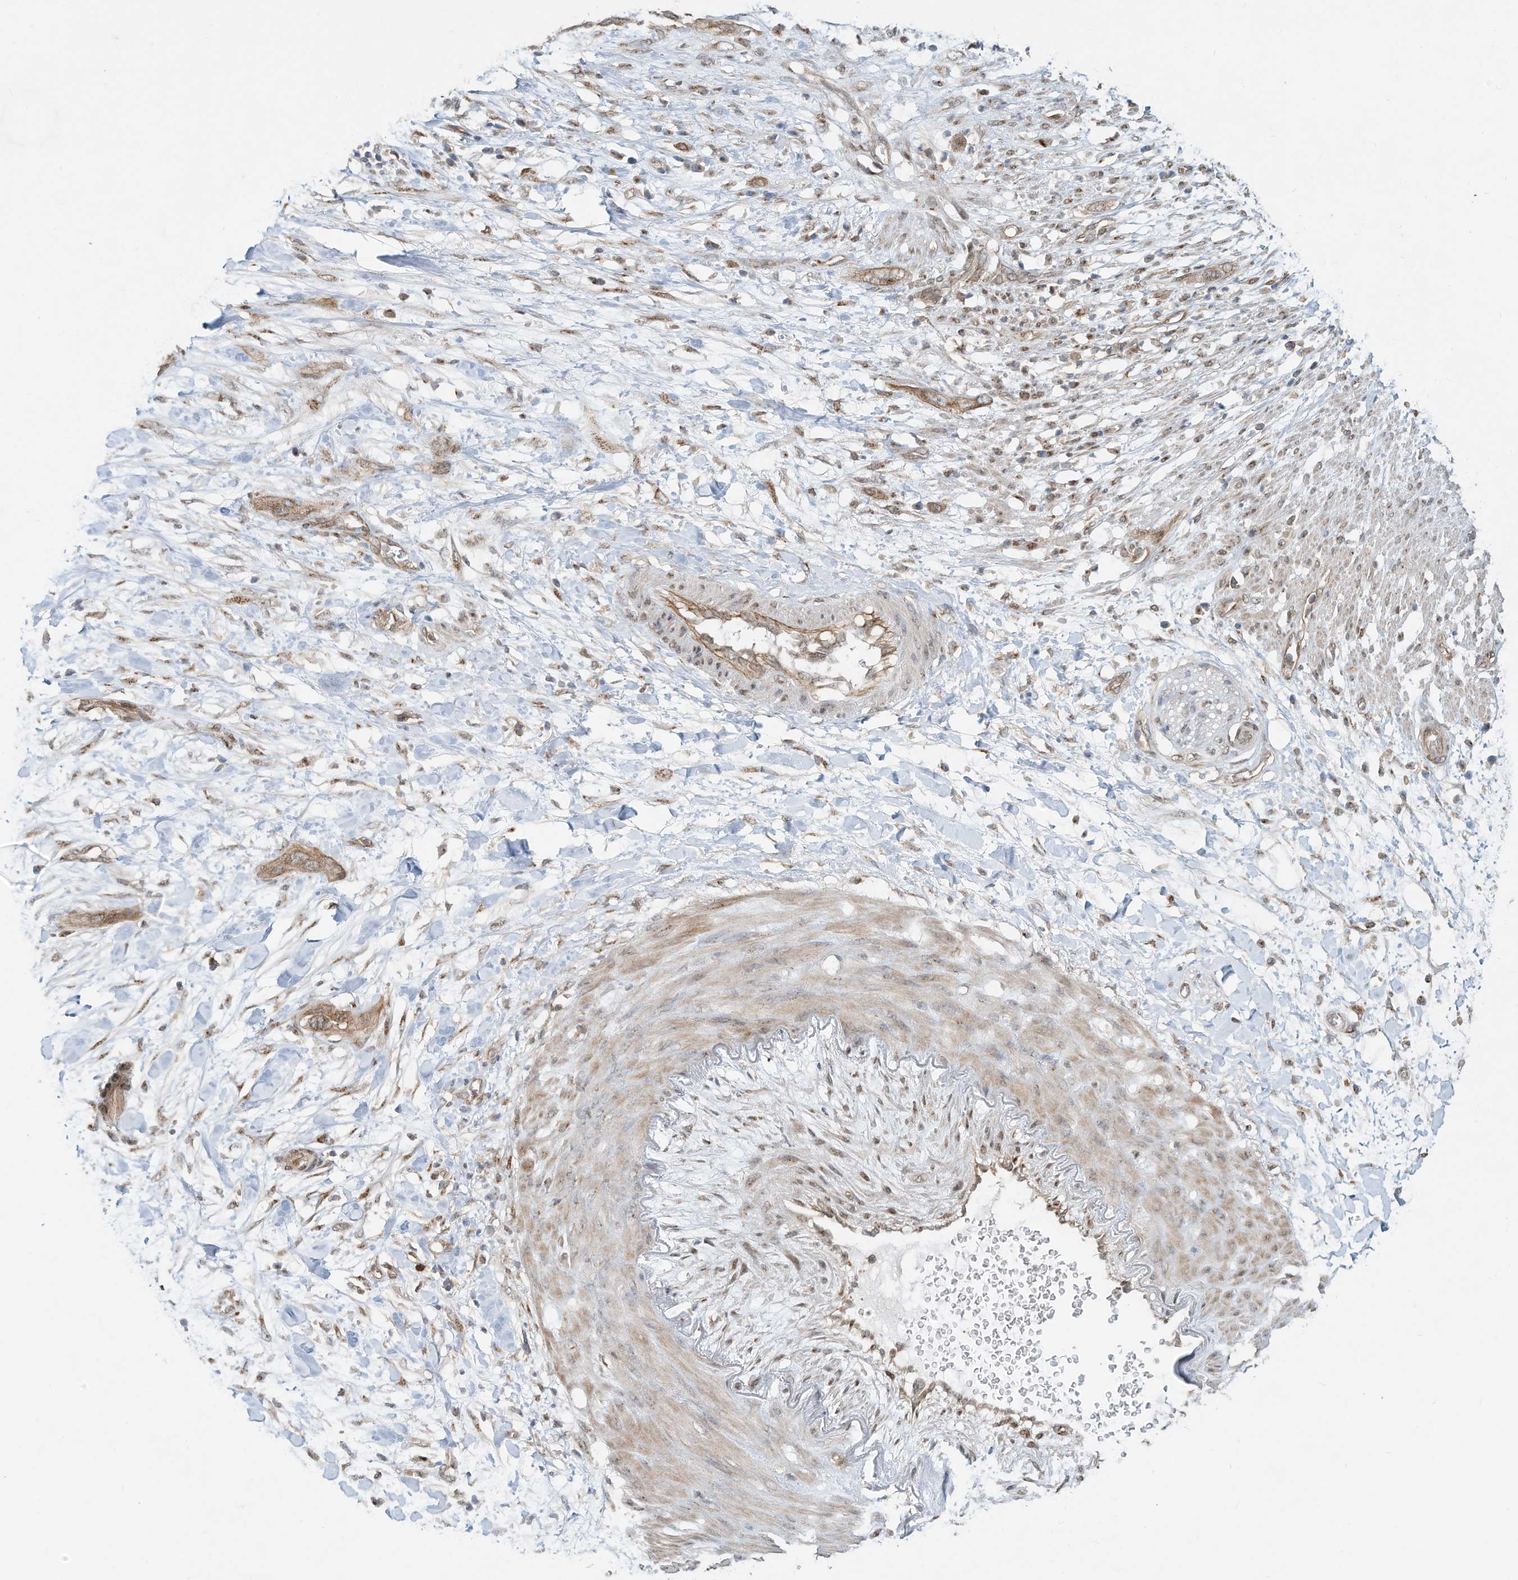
{"staining": {"intensity": "moderate", "quantity": ">75%", "location": "cytoplasmic/membranous"}, "tissue": "pancreatic cancer", "cell_type": "Tumor cells", "image_type": "cancer", "snomed": [{"axis": "morphology", "description": "Adenocarcinoma, NOS"}, {"axis": "topography", "description": "Pancreas"}], "caption": "The image shows staining of pancreatic adenocarcinoma, revealing moderate cytoplasmic/membranous protein positivity (brown color) within tumor cells.", "gene": "CUX1", "patient": {"sex": "female", "age": 60}}